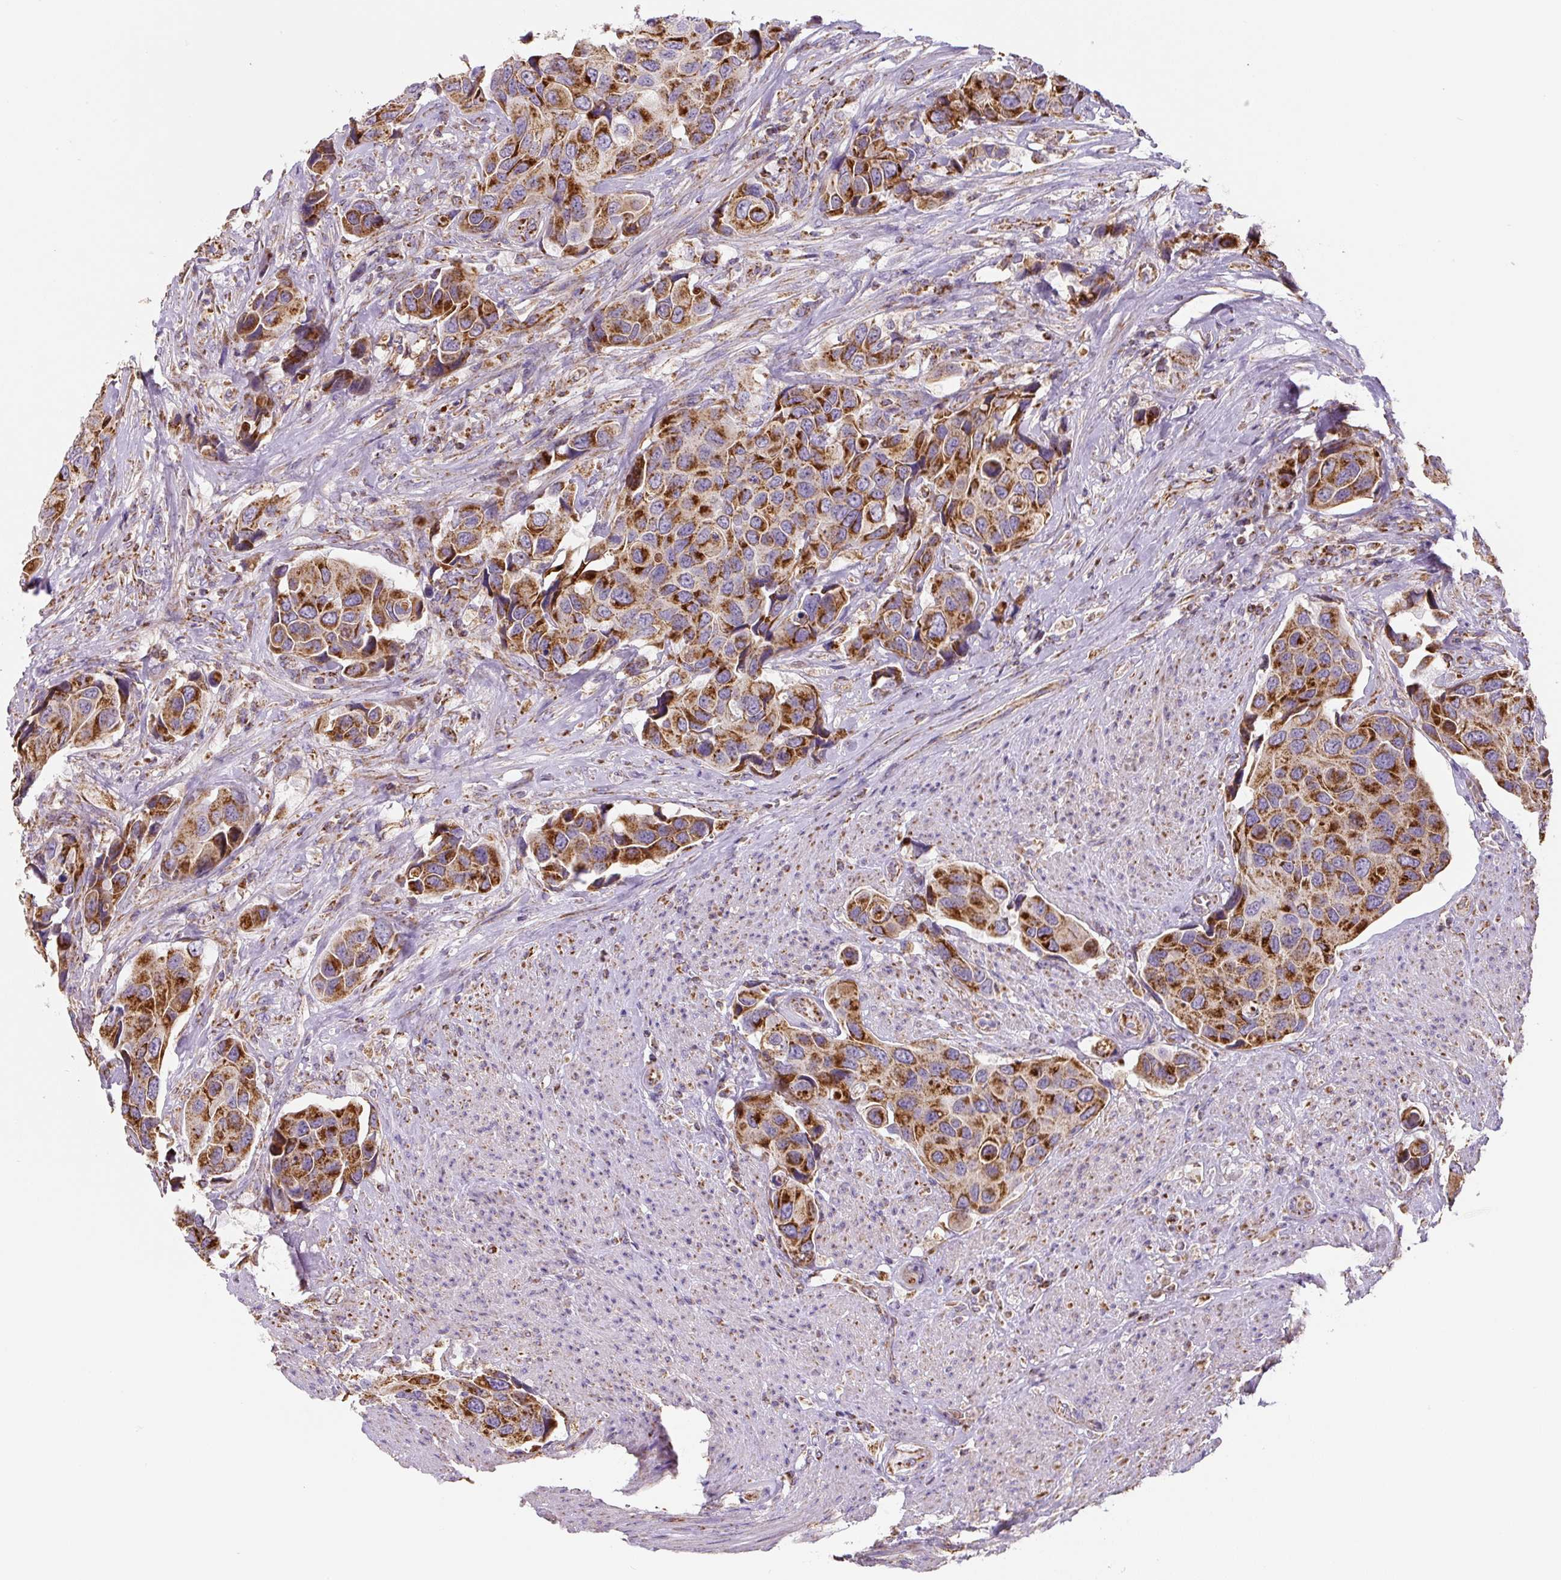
{"staining": {"intensity": "strong", "quantity": ">75%", "location": "cytoplasmic/membranous"}, "tissue": "urothelial cancer", "cell_type": "Tumor cells", "image_type": "cancer", "snomed": [{"axis": "morphology", "description": "Urothelial carcinoma, High grade"}, {"axis": "topography", "description": "Urinary bladder"}], "caption": "Protein staining reveals strong cytoplasmic/membranous expression in about >75% of tumor cells in high-grade urothelial carcinoma.", "gene": "MT-CO2", "patient": {"sex": "male", "age": 74}}